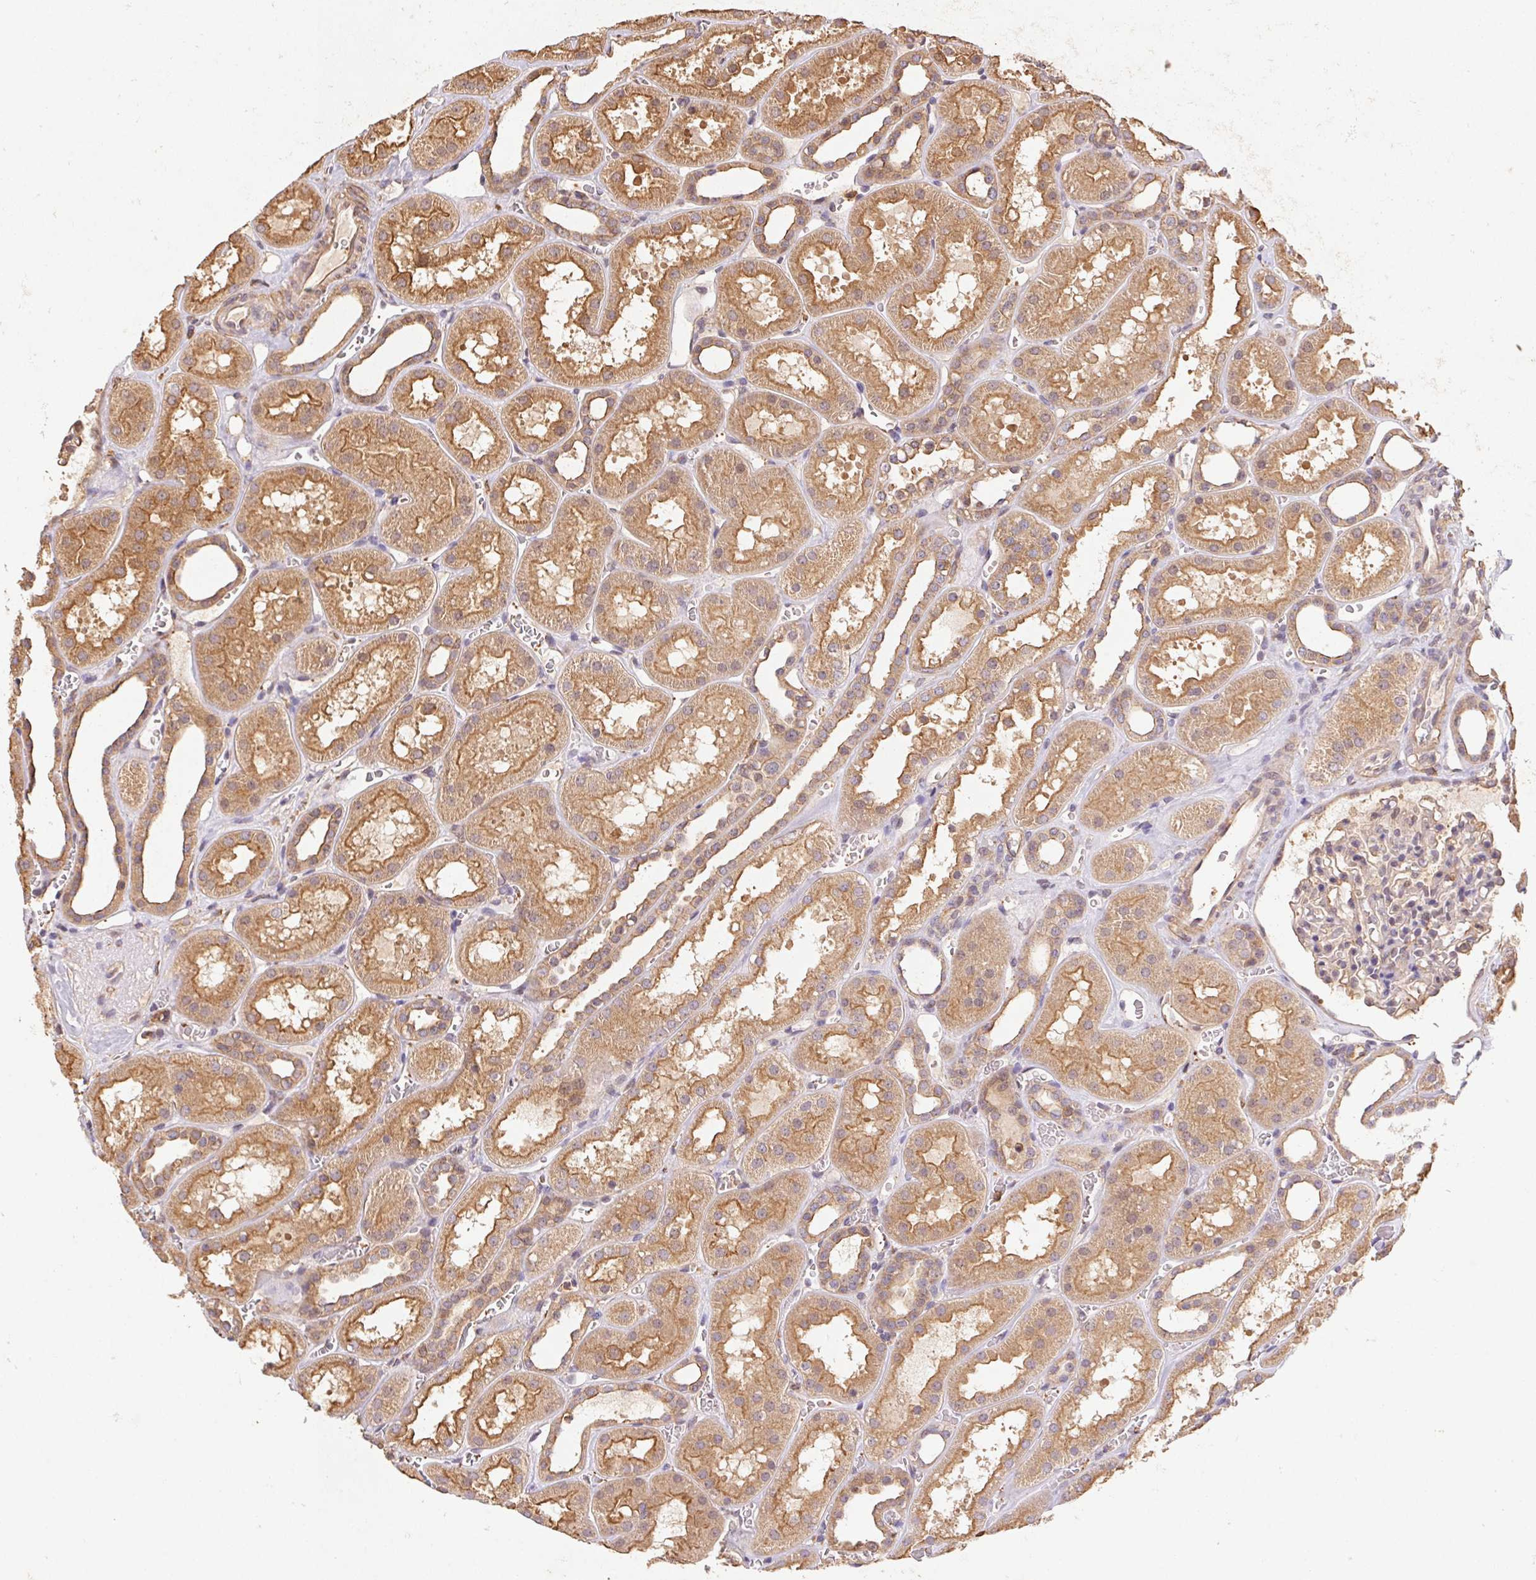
{"staining": {"intensity": "weak", "quantity": "<25%", "location": "cytoplasmic/membranous"}, "tissue": "kidney", "cell_type": "Cells in glomeruli", "image_type": "normal", "snomed": [{"axis": "morphology", "description": "Normal tissue, NOS"}, {"axis": "topography", "description": "Kidney"}], "caption": "Protein analysis of normal kidney exhibits no significant staining in cells in glomeruli.", "gene": "ATG10", "patient": {"sex": "female", "age": 41}}